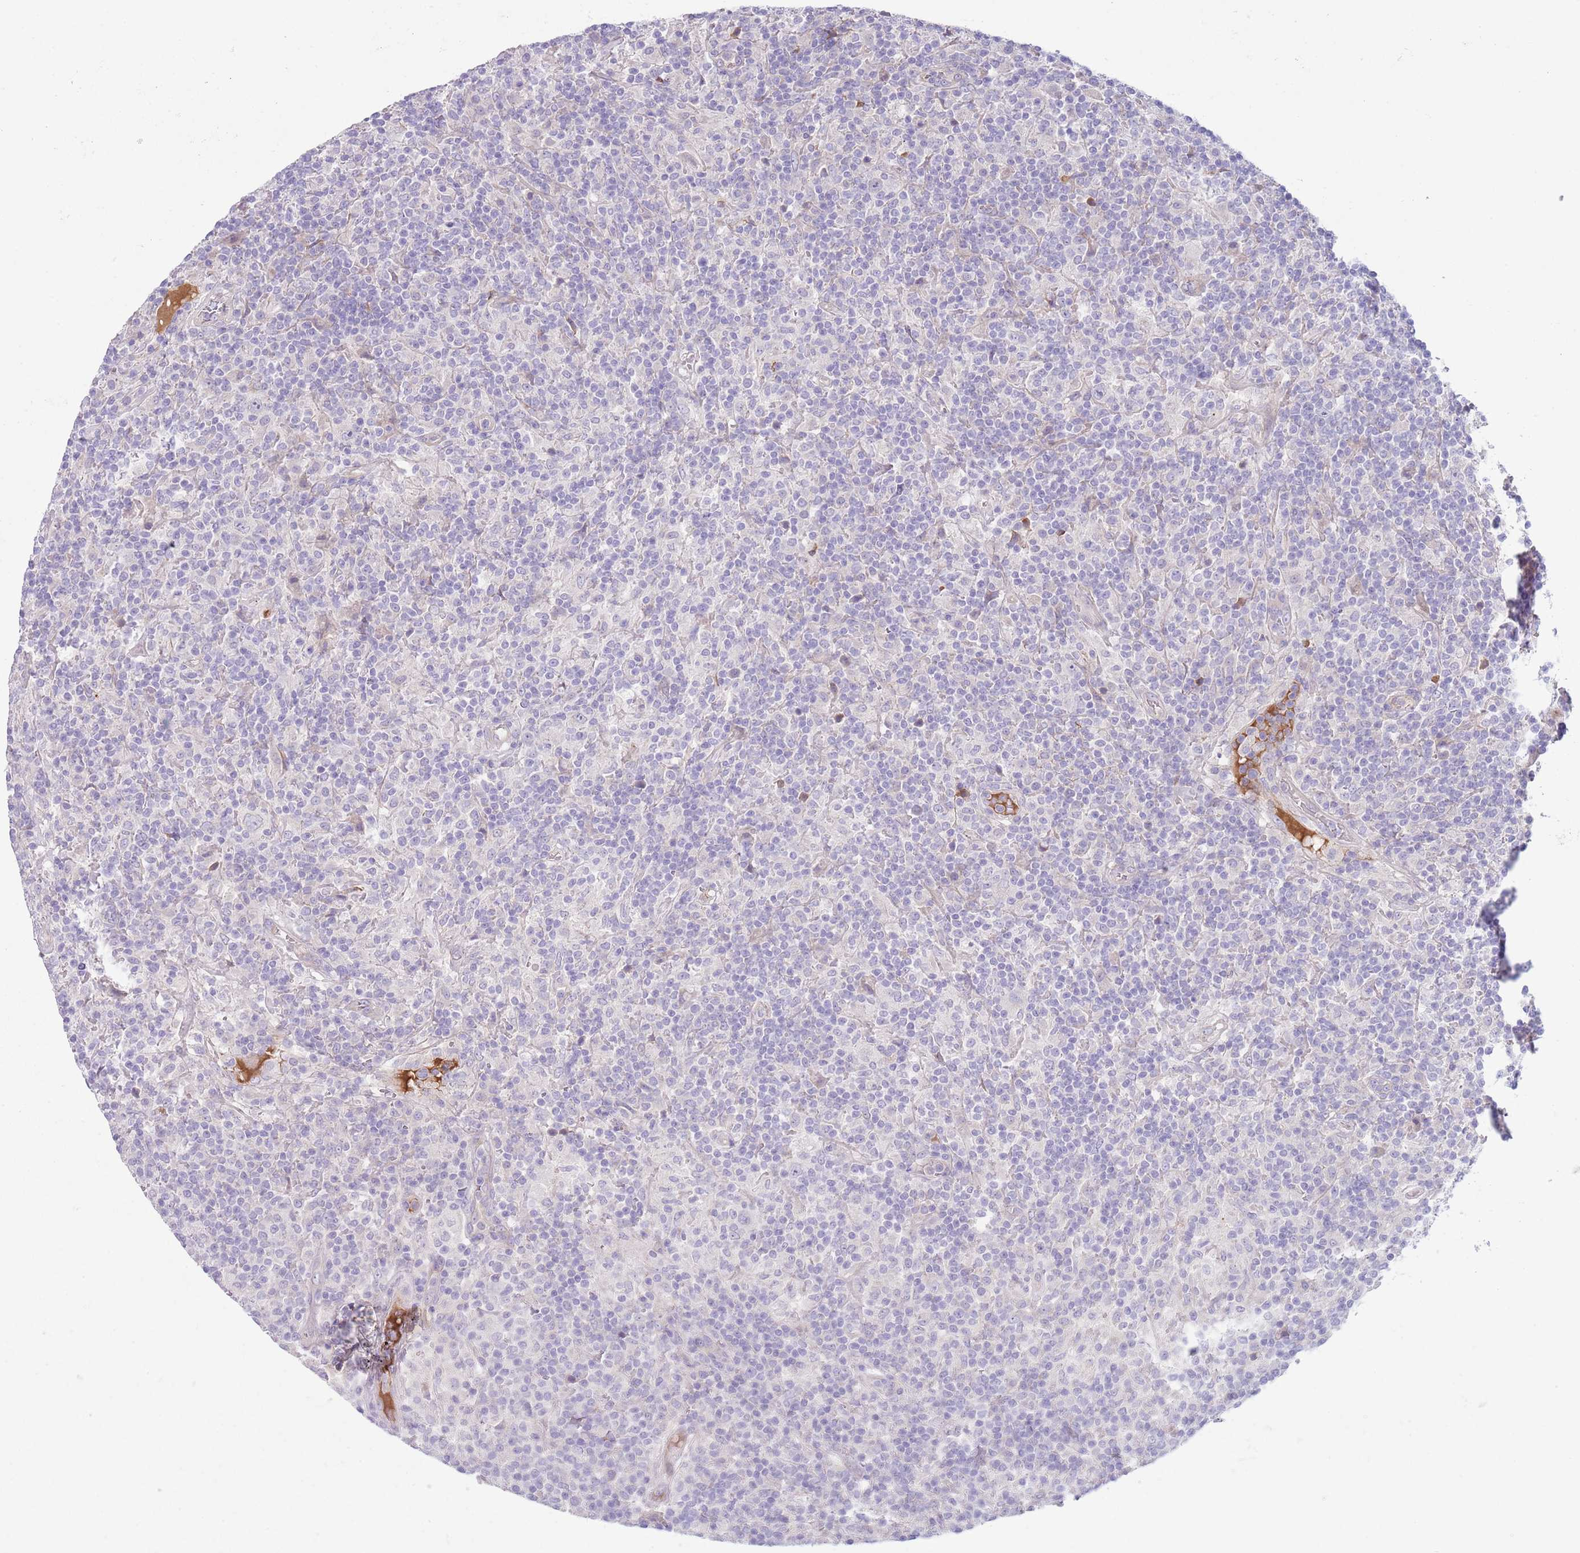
{"staining": {"intensity": "negative", "quantity": "none", "location": "none"}, "tissue": "lymphoma", "cell_type": "Tumor cells", "image_type": "cancer", "snomed": [{"axis": "morphology", "description": "Hodgkin's disease, NOS"}, {"axis": "topography", "description": "Lymph node"}], "caption": "There is no significant expression in tumor cells of lymphoma.", "gene": "CFH", "patient": {"sex": "male", "age": 70}}